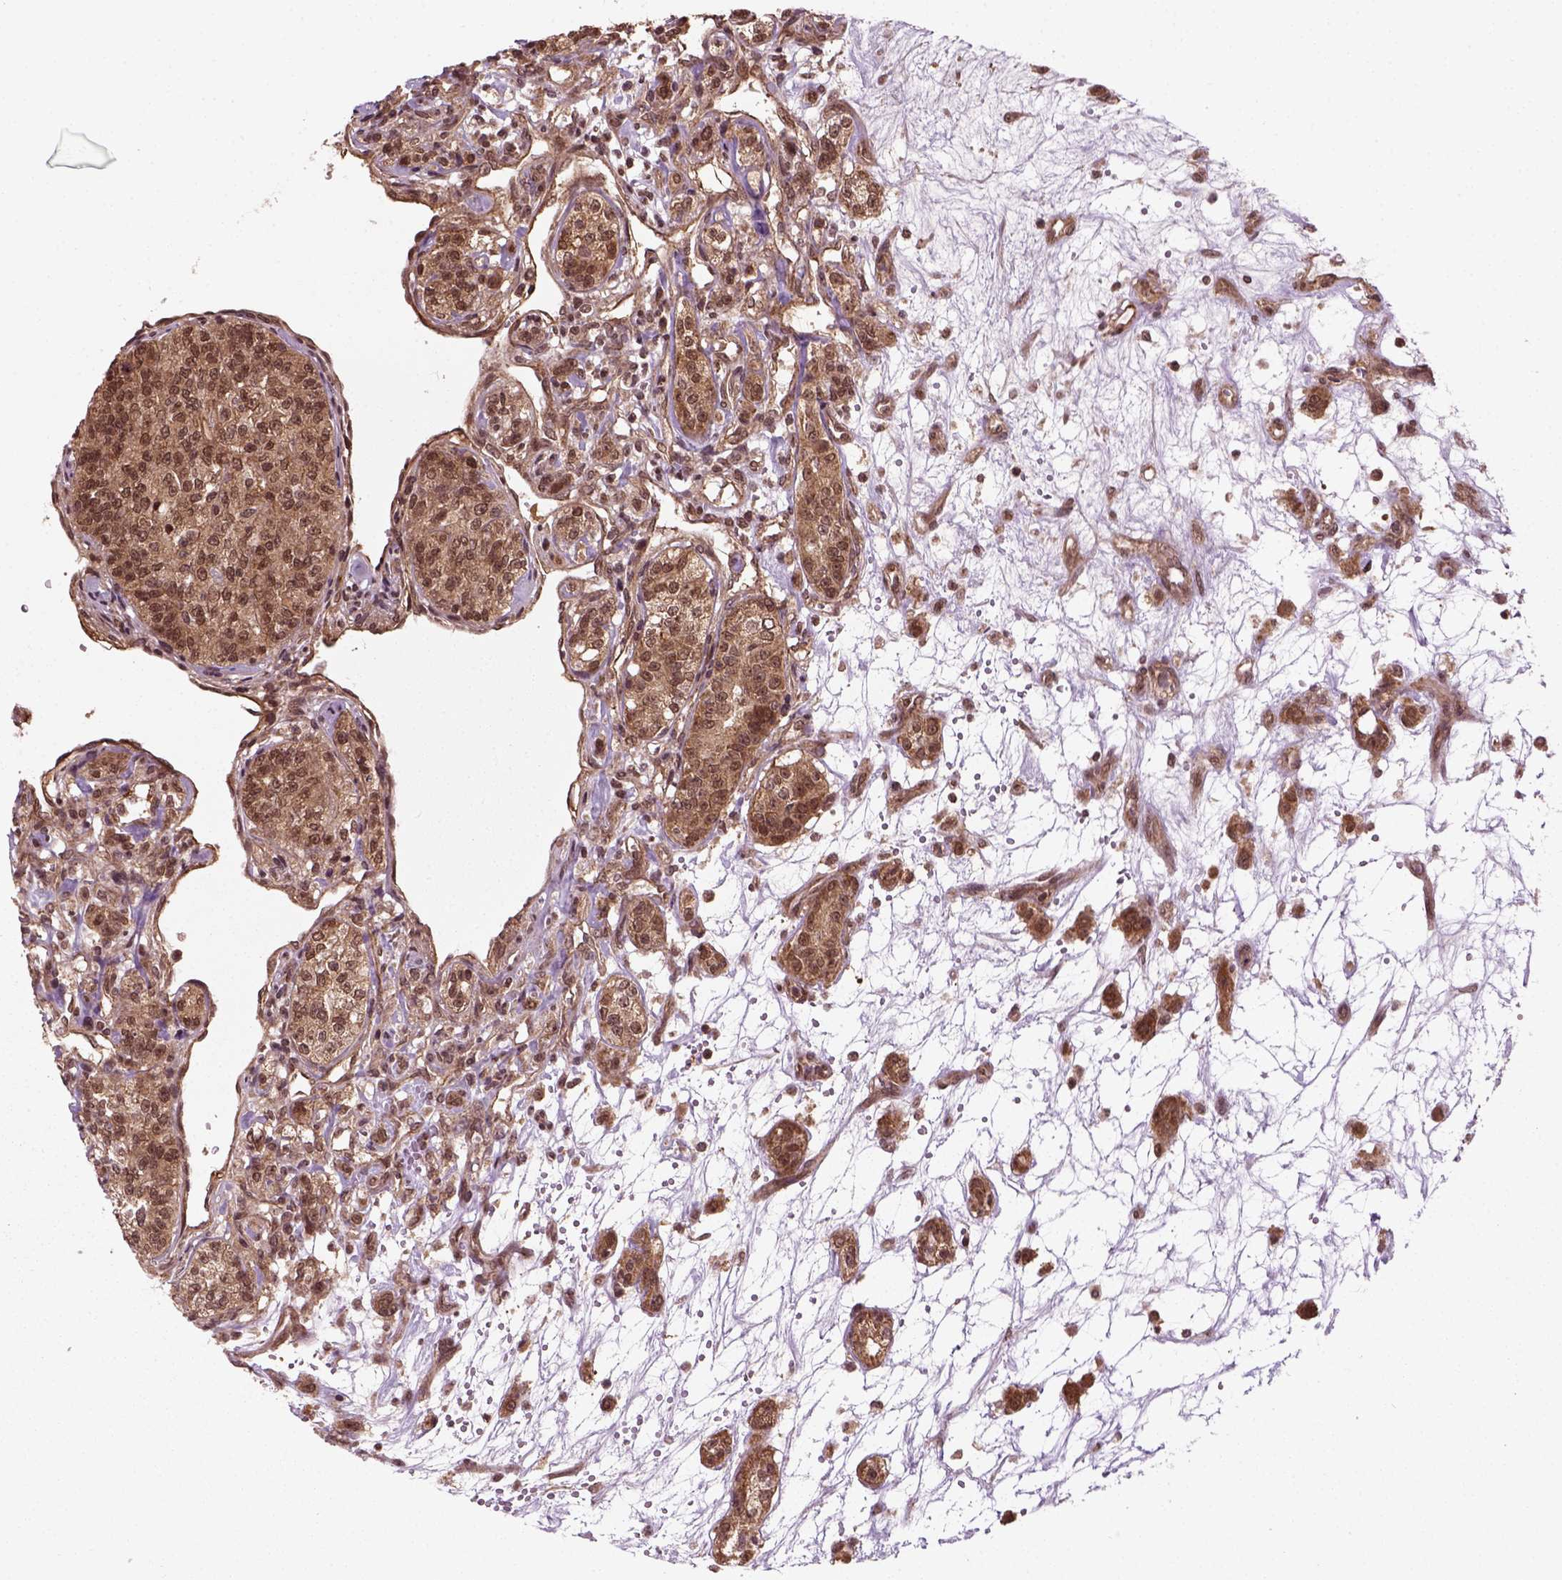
{"staining": {"intensity": "moderate", "quantity": ">75%", "location": "cytoplasmic/membranous,nuclear"}, "tissue": "renal cancer", "cell_type": "Tumor cells", "image_type": "cancer", "snomed": [{"axis": "morphology", "description": "Adenocarcinoma, NOS"}, {"axis": "topography", "description": "Kidney"}], "caption": "Immunohistochemical staining of adenocarcinoma (renal) demonstrates medium levels of moderate cytoplasmic/membranous and nuclear protein expression in approximately >75% of tumor cells. (DAB IHC with brightfield microscopy, high magnification).", "gene": "NUDT9", "patient": {"sex": "female", "age": 63}}